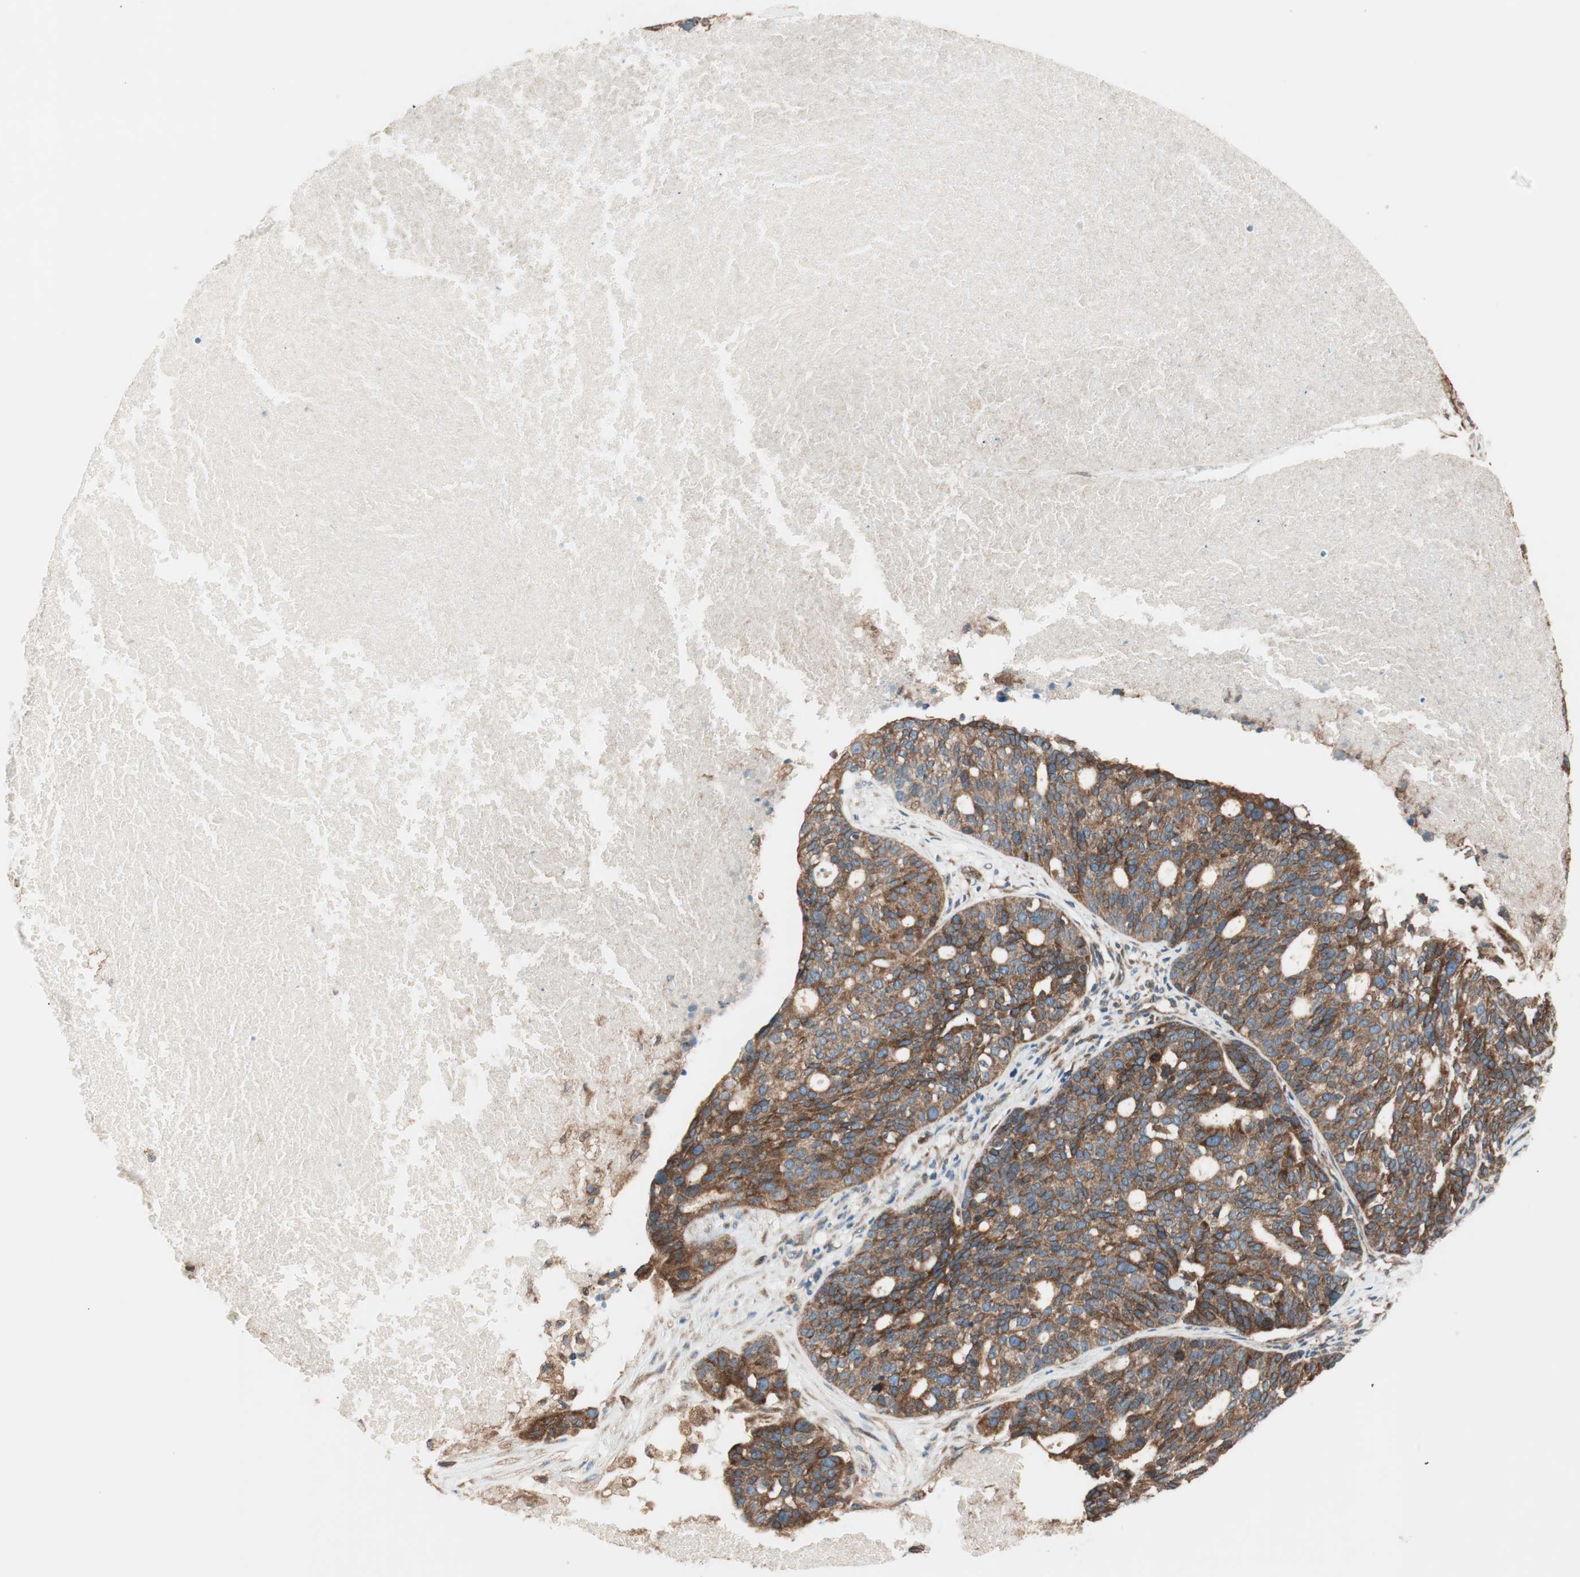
{"staining": {"intensity": "strong", "quantity": ">75%", "location": "cytoplasmic/membranous"}, "tissue": "ovarian cancer", "cell_type": "Tumor cells", "image_type": "cancer", "snomed": [{"axis": "morphology", "description": "Cystadenocarcinoma, serous, NOS"}, {"axis": "topography", "description": "Ovary"}], "caption": "Protein expression analysis of human ovarian cancer reveals strong cytoplasmic/membranous positivity in about >75% of tumor cells.", "gene": "RAB5A", "patient": {"sex": "female", "age": 59}}